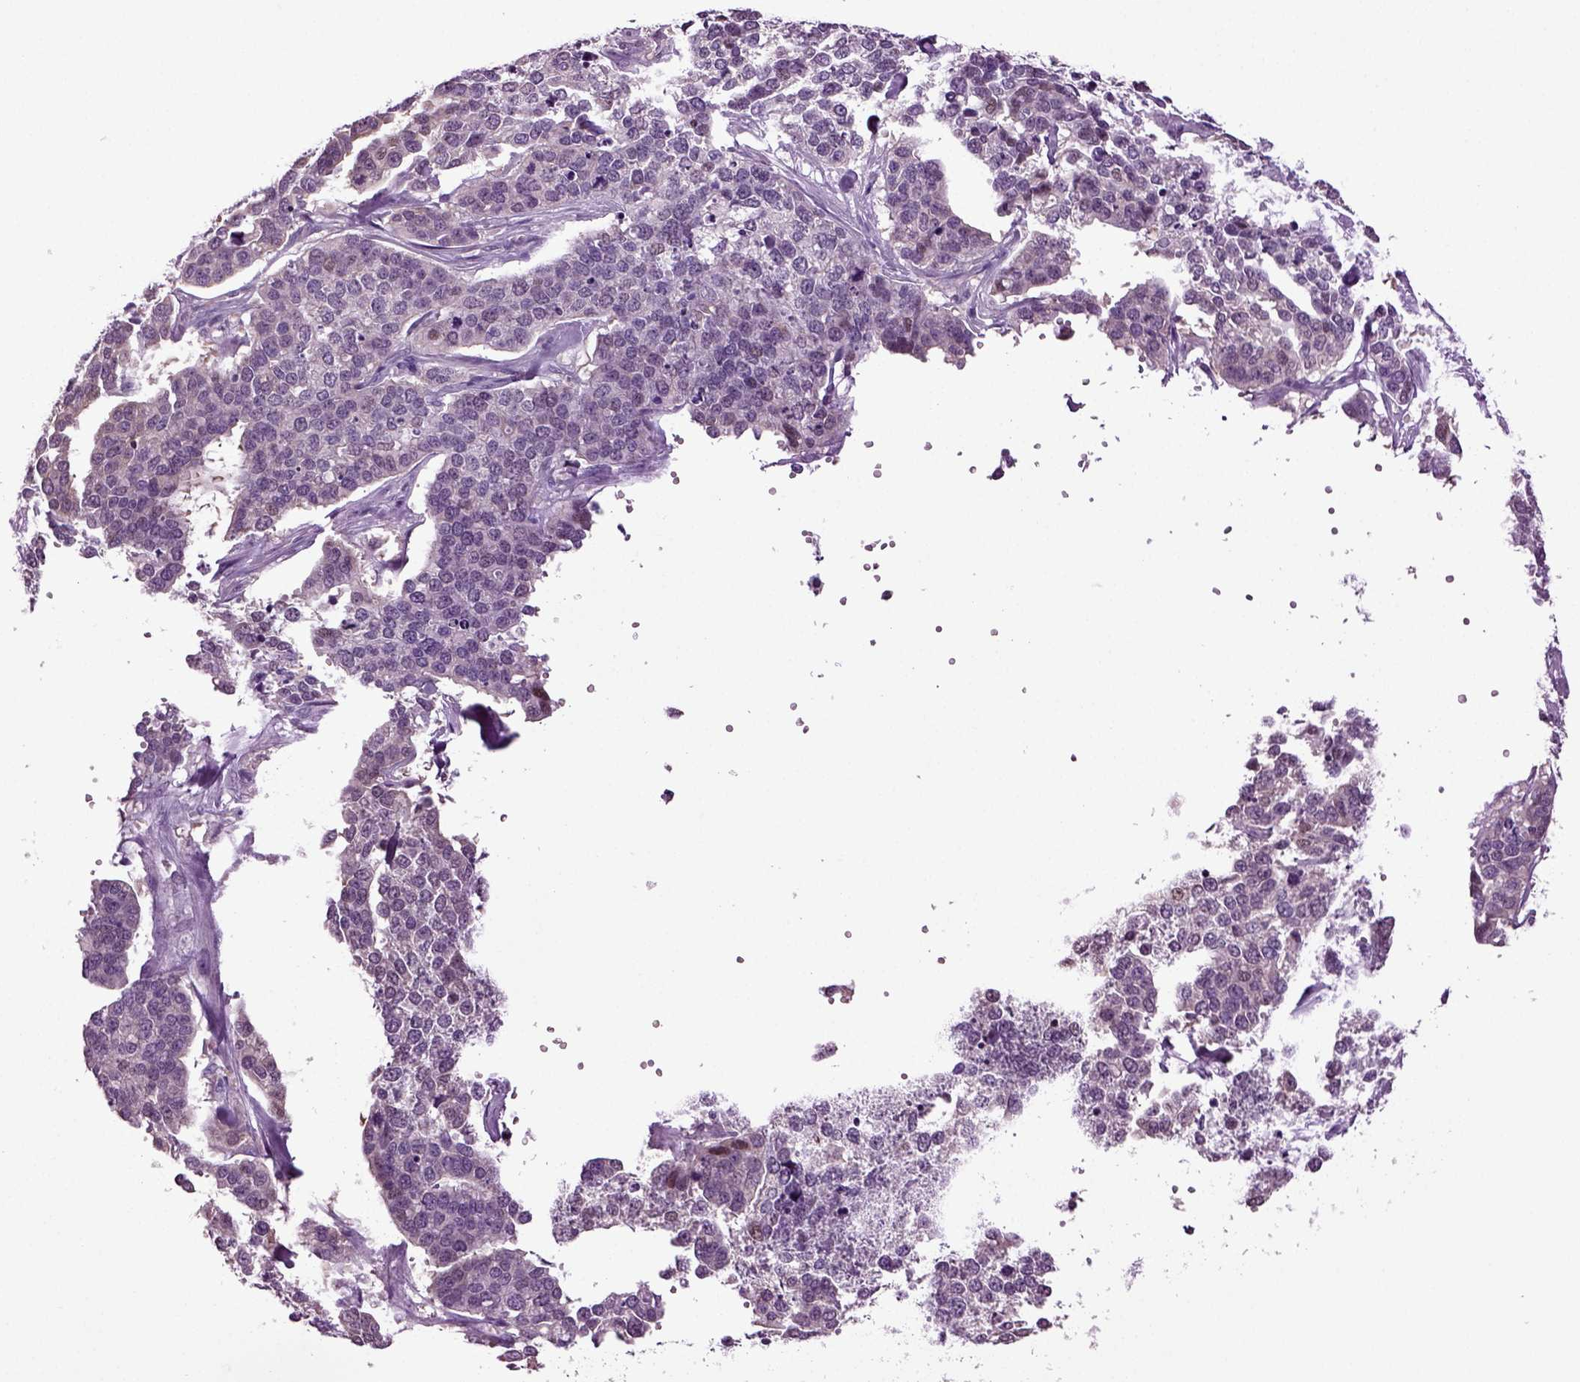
{"staining": {"intensity": "negative", "quantity": "none", "location": "none"}, "tissue": "ovarian cancer", "cell_type": "Tumor cells", "image_type": "cancer", "snomed": [{"axis": "morphology", "description": "Carcinoma, endometroid"}, {"axis": "topography", "description": "Ovary"}], "caption": "There is no significant expression in tumor cells of ovarian cancer.", "gene": "PLCH2", "patient": {"sex": "female", "age": 65}}